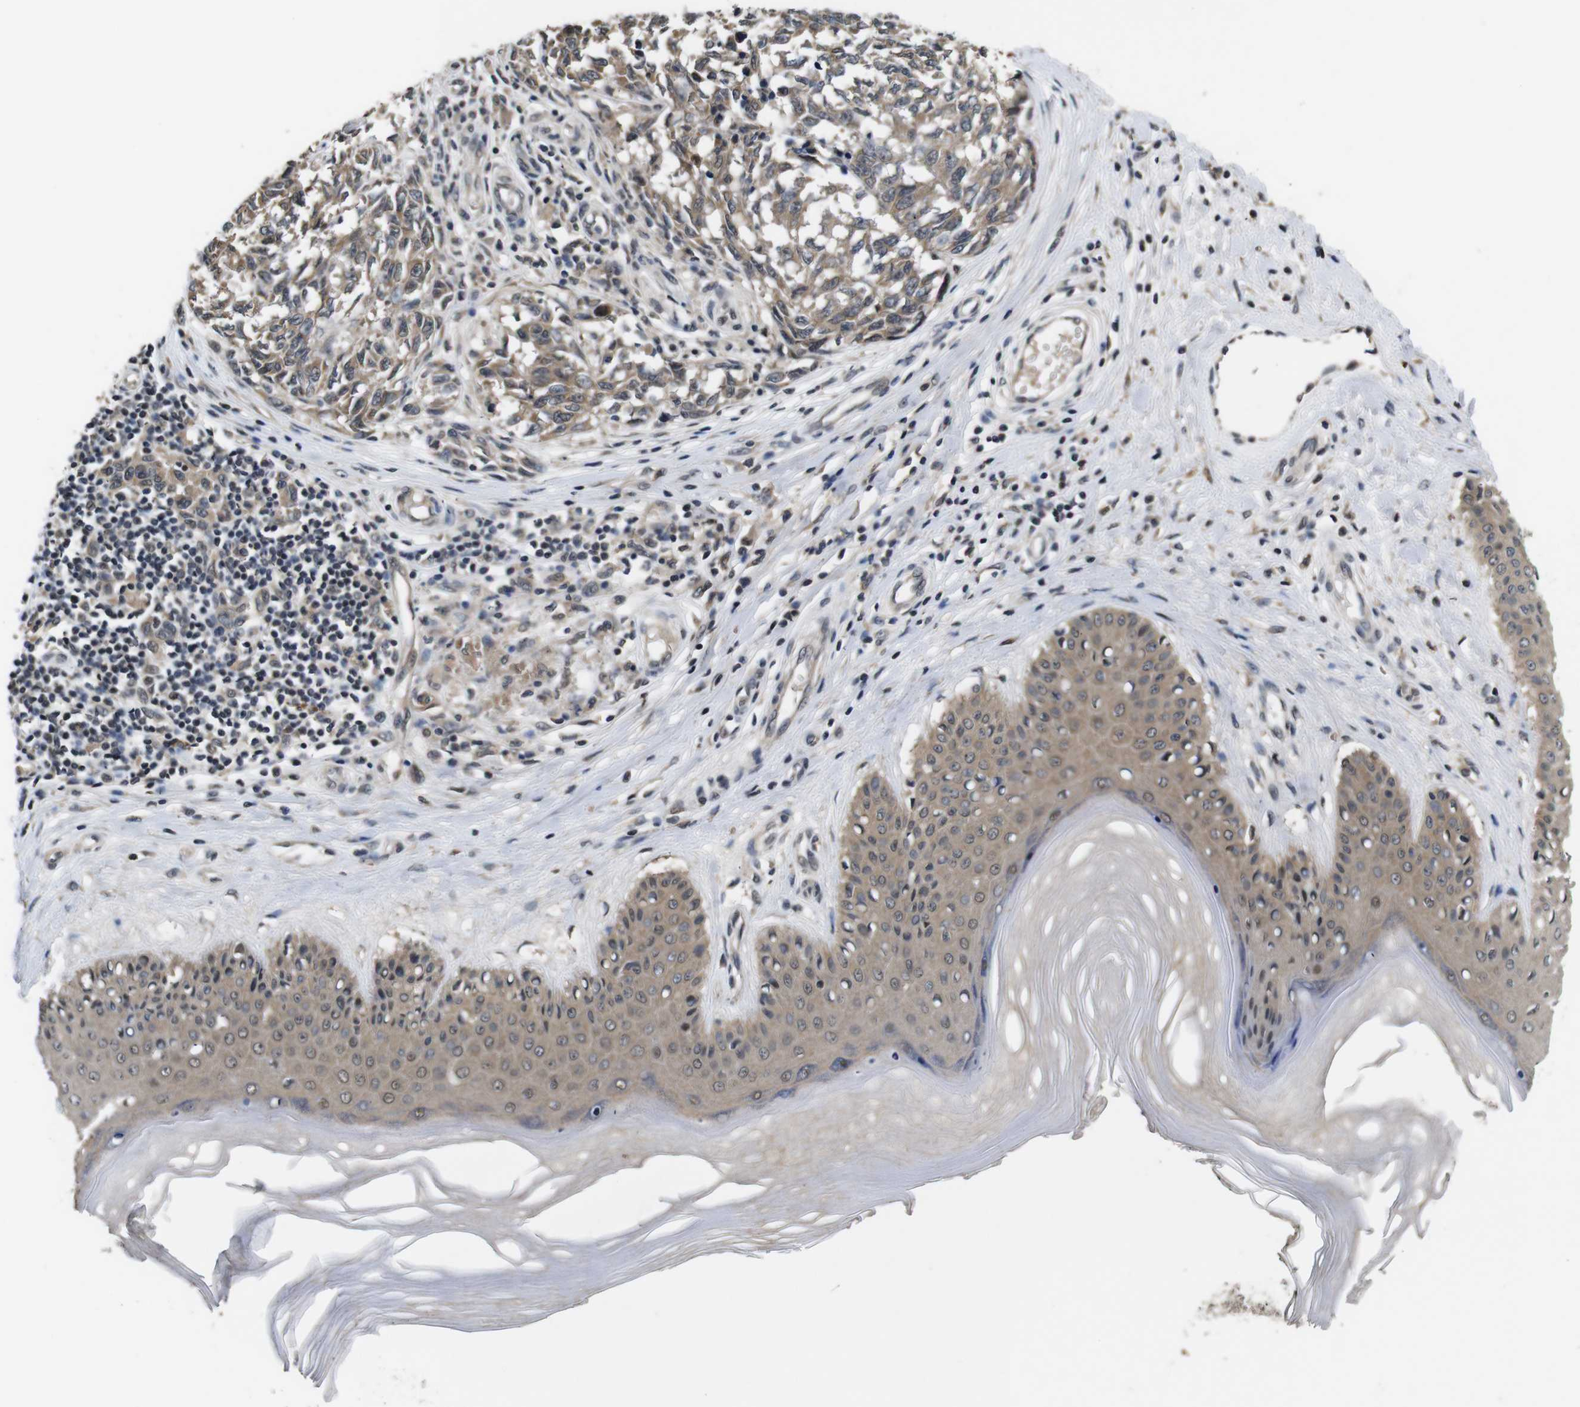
{"staining": {"intensity": "moderate", "quantity": ">75%", "location": "cytoplasmic/membranous"}, "tissue": "melanoma", "cell_type": "Tumor cells", "image_type": "cancer", "snomed": [{"axis": "morphology", "description": "Malignant melanoma, NOS"}, {"axis": "topography", "description": "Skin"}], "caption": "The immunohistochemical stain shows moderate cytoplasmic/membranous staining in tumor cells of melanoma tissue.", "gene": "ZBTB46", "patient": {"sex": "female", "age": 64}}